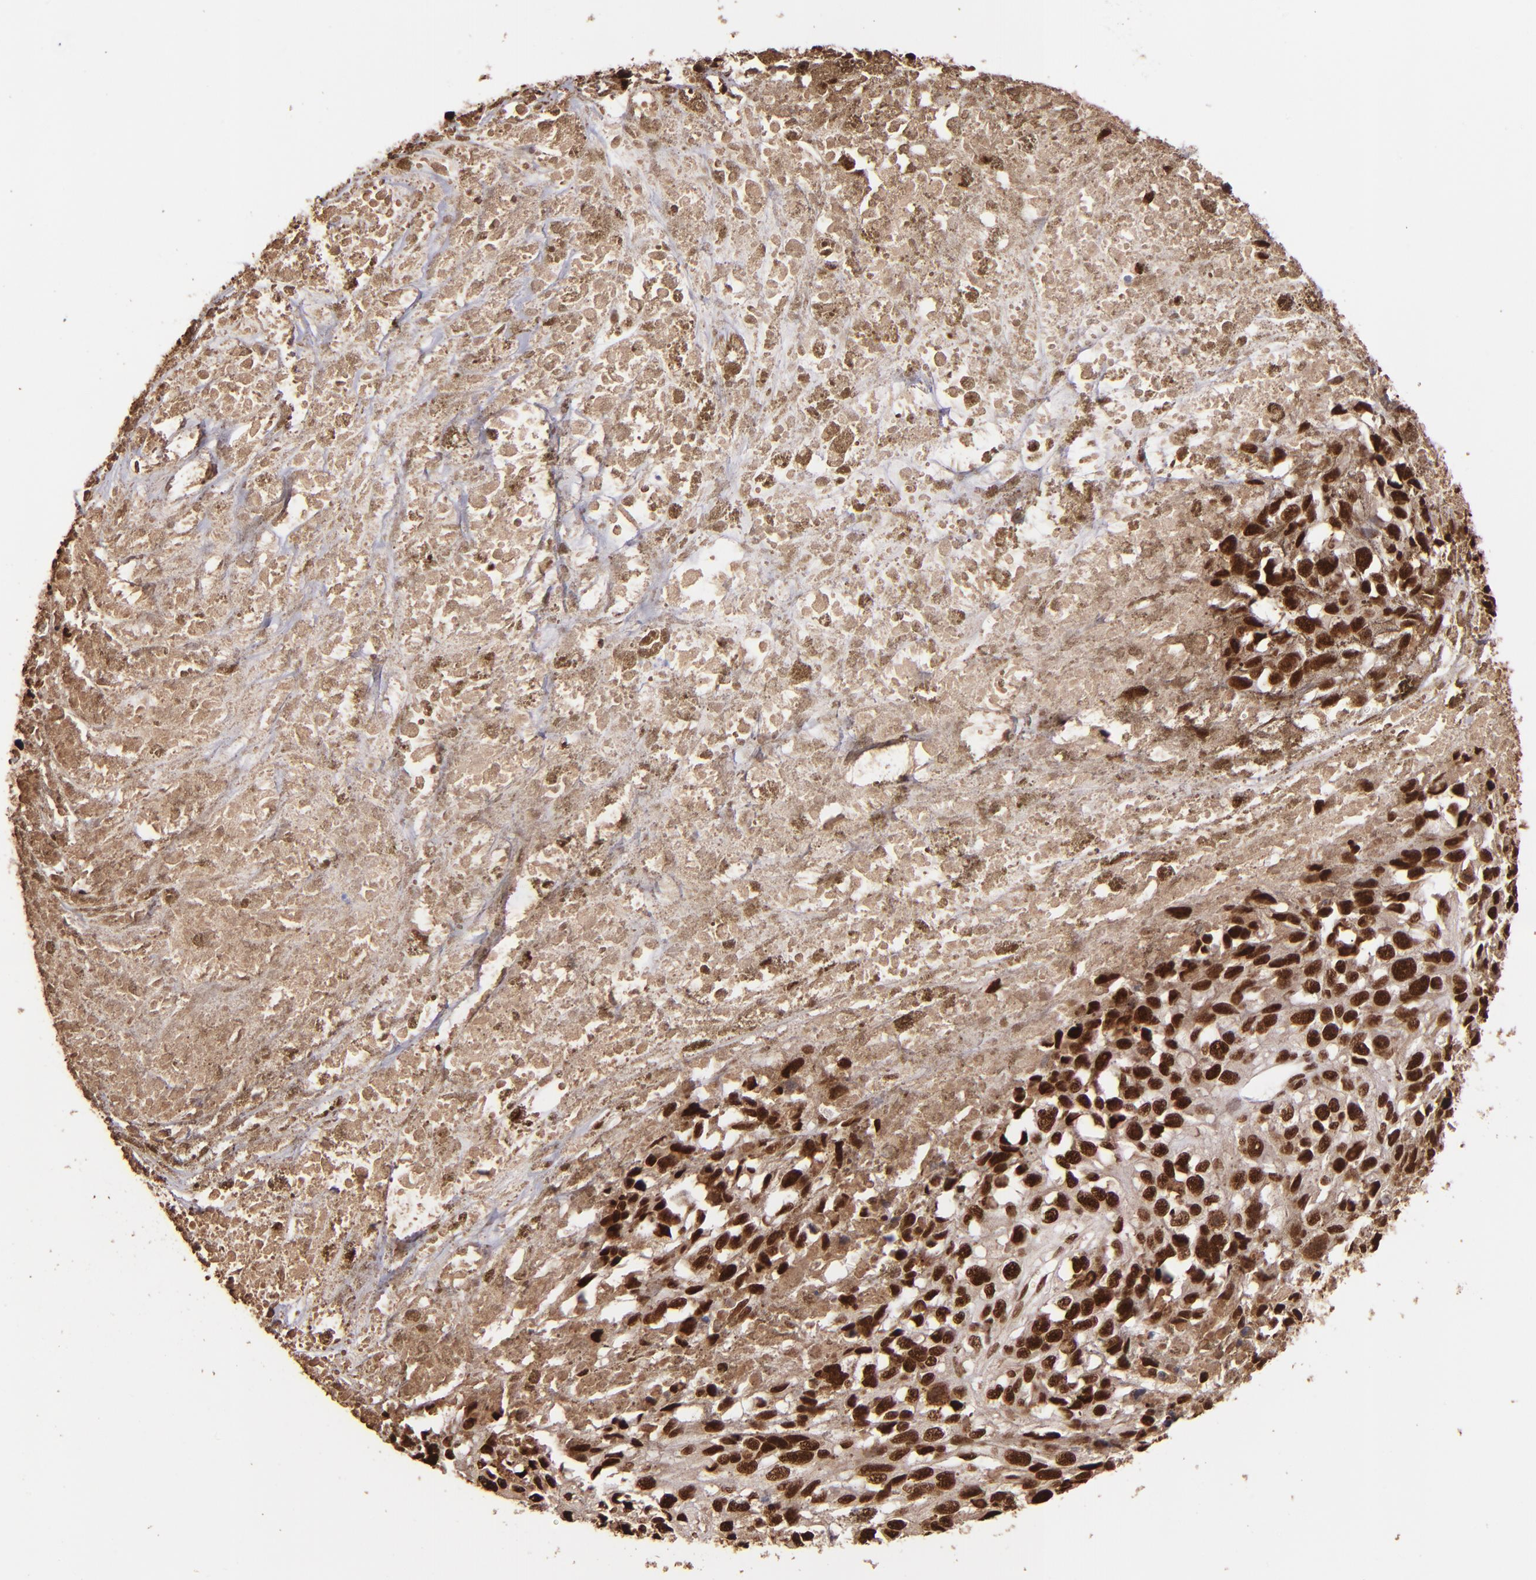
{"staining": {"intensity": "strong", "quantity": ">75%", "location": "nuclear"}, "tissue": "melanoma", "cell_type": "Tumor cells", "image_type": "cancer", "snomed": [{"axis": "morphology", "description": "Malignant melanoma, Metastatic site"}, {"axis": "topography", "description": "Lymph node"}], "caption": "Brown immunohistochemical staining in human melanoma exhibits strong nuclear staining in approximately >75% of tumor cells.", "gene": "PQBP1", "patient": {"sex": "male", "age": 59}}